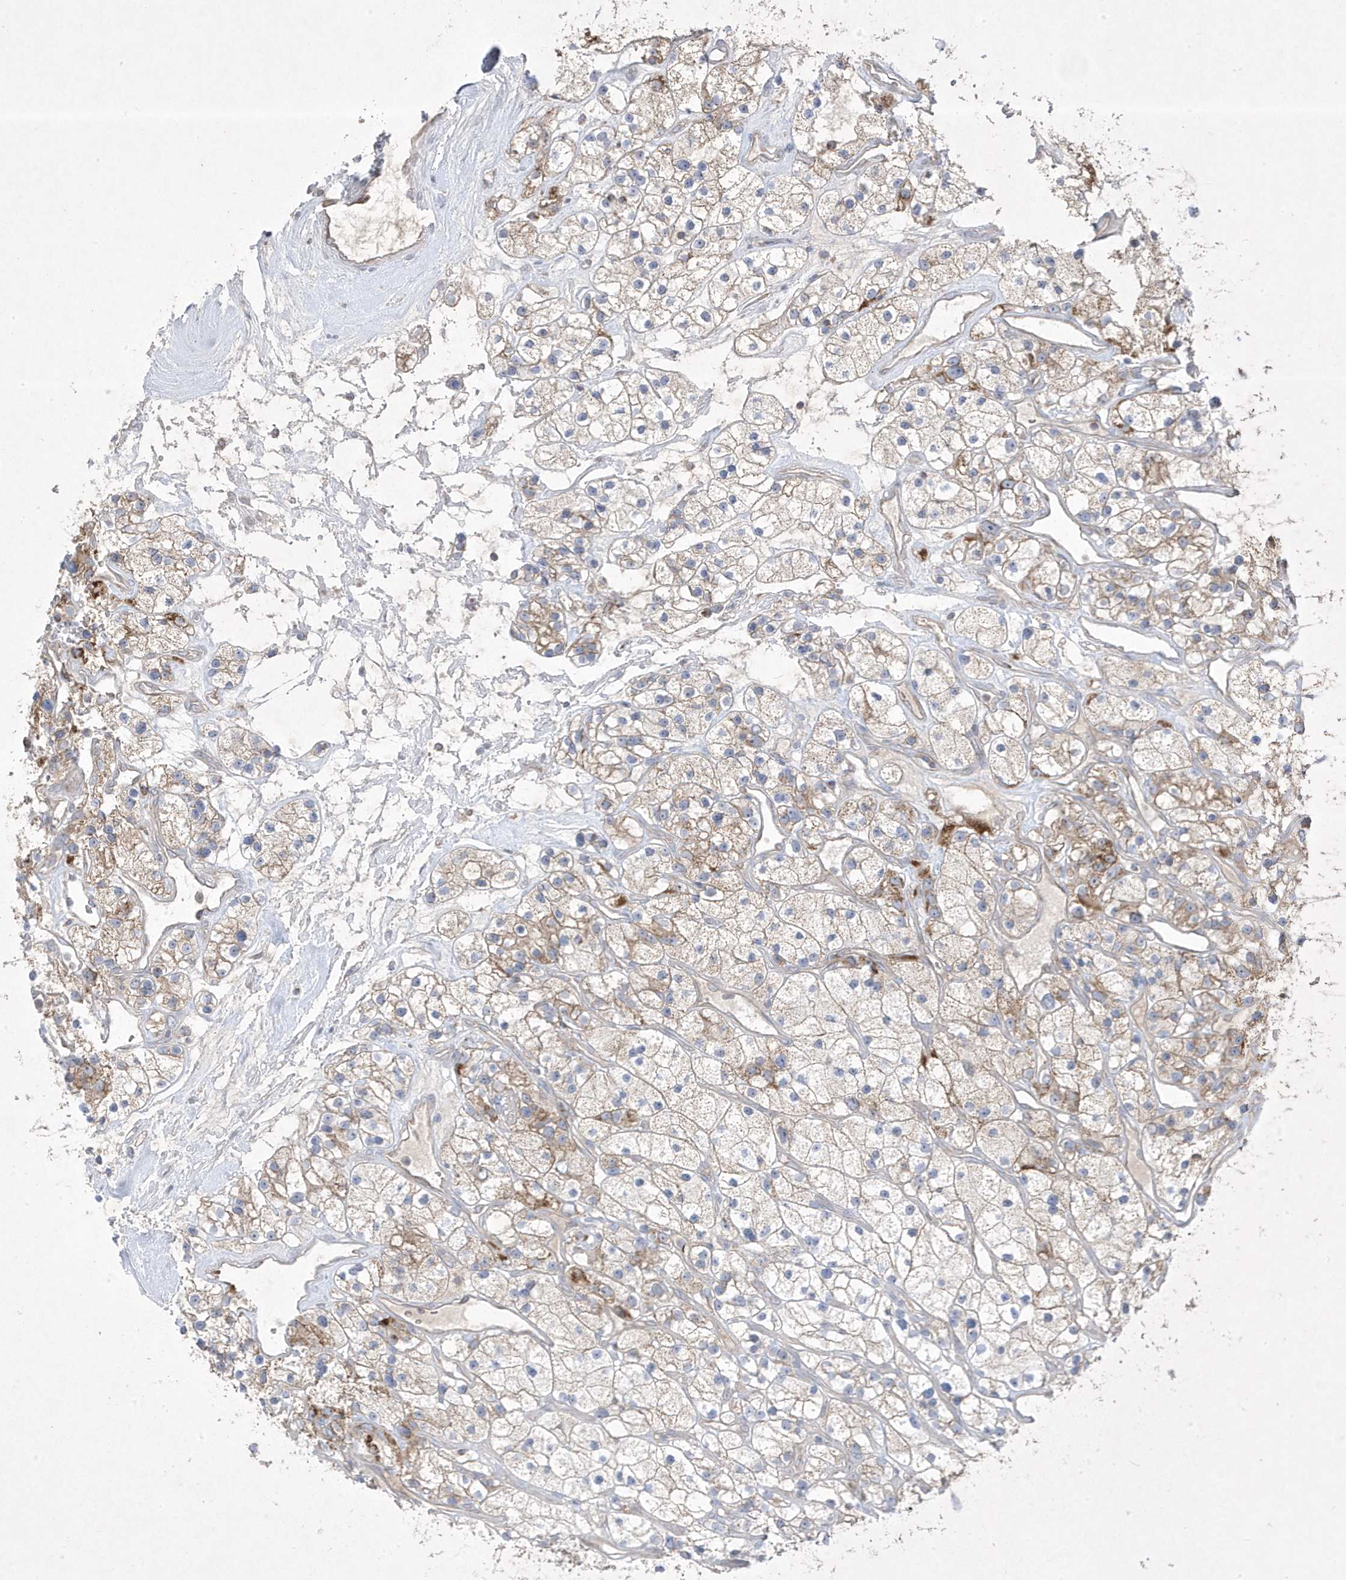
{"staining": {"intensity": "moderate", "quantity": "25%-75%", "location": "cytoplasmic/membranous"}, "tissue": "renal cancer", "cell_type": "Tumor cells", "image_type": "cancer", "snomed": [{"axis": "morphology", "description": "Adenocarcinoma, NOS"}, {"axis": "topography", "description": "Kidney"}], "caption": "A brown stain labels moderate cytoplasmic/membranous staining of a protein in human renal cancer tumor cells. The protein of interest is stained brown, and the nuclei are stained in blue (DAB IHC with brightfield microscopy, high magnification).", "gene": "ADAMTSL3", "patient": {"sex": "female", "age": 57}}